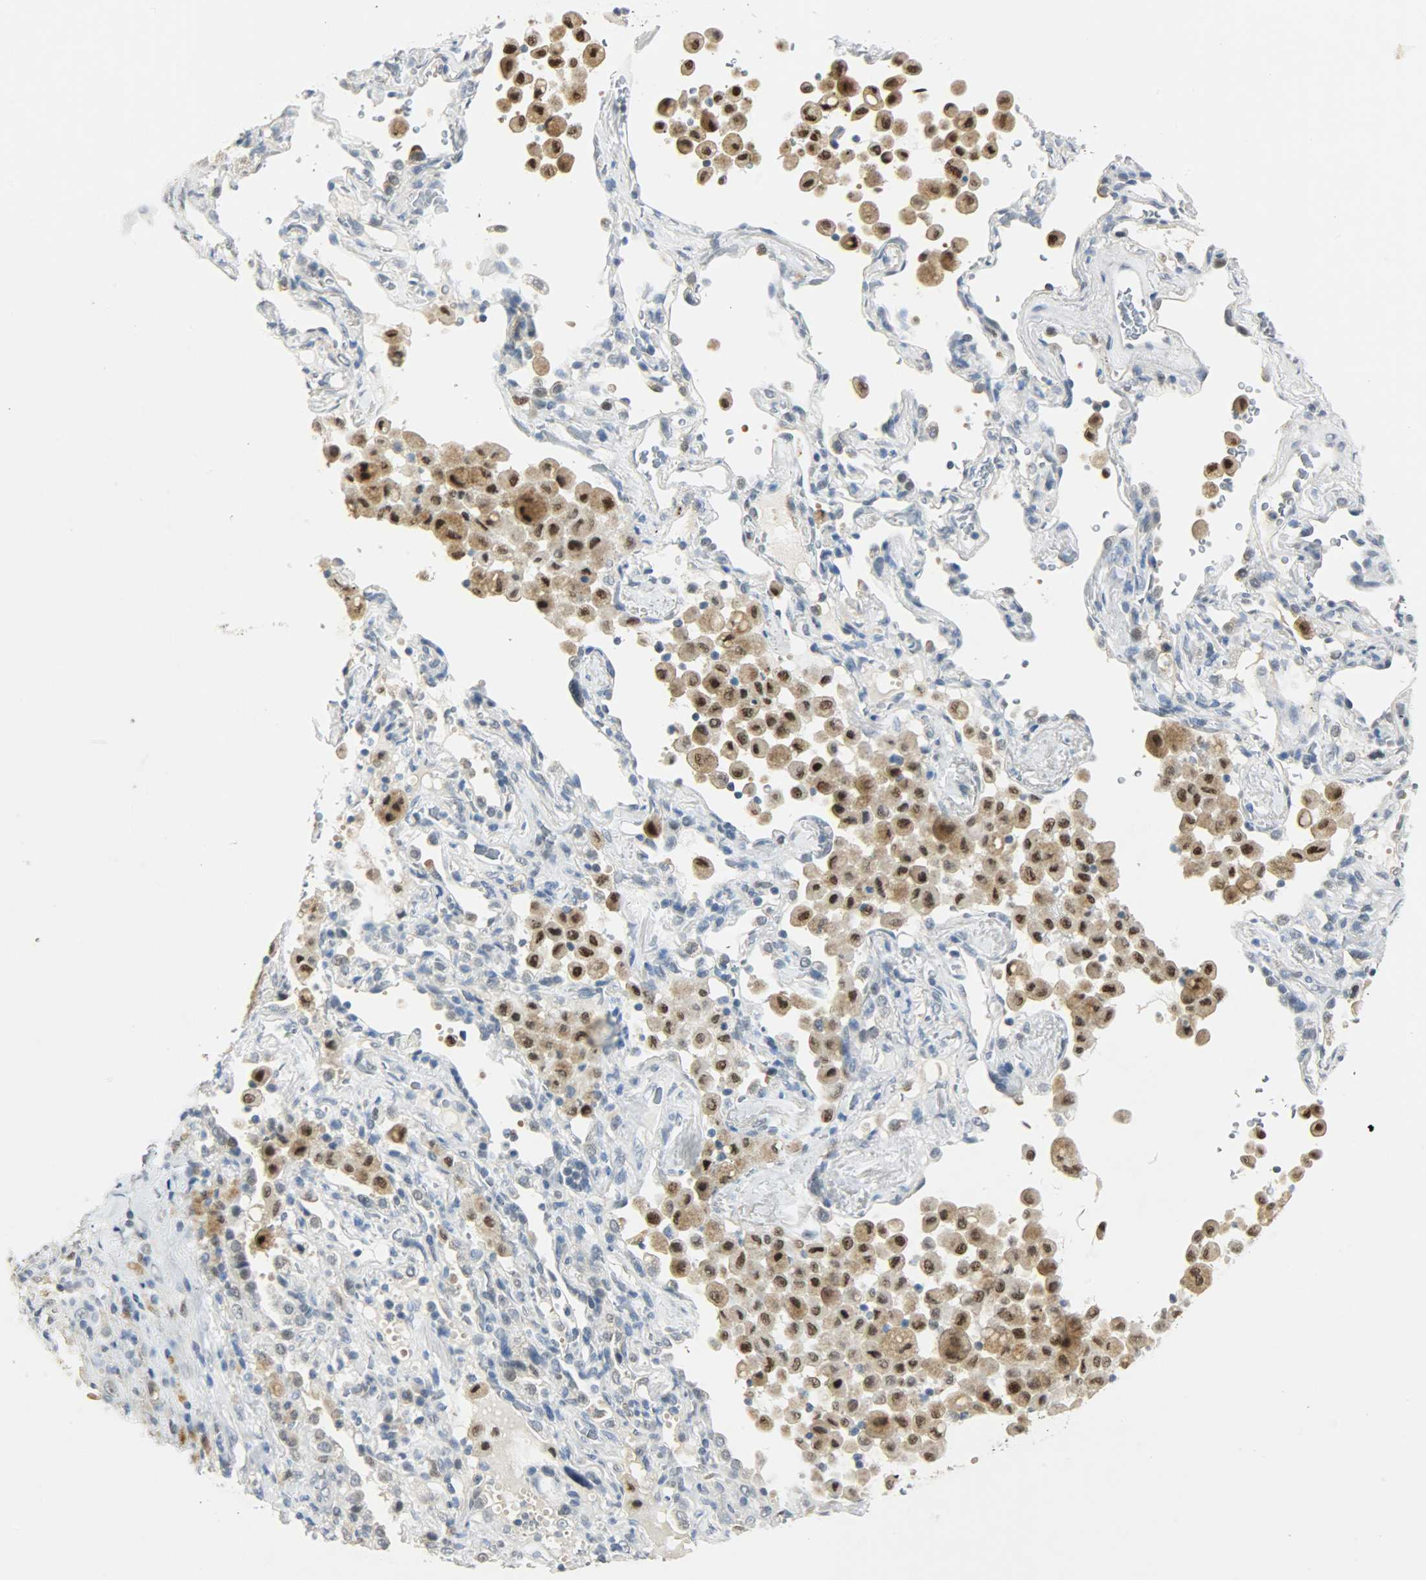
{"staining": {"intensity": "negative", "quantity": "none", "location": "none"}, "tissue": "lung cancer", "cell_type": "Tumor cells", "image_type": "cancer", "snomed": [{"axis": "morphology", "description": "Squamous cell carcinoma, NOS"}, {"axis": "topography", "description": "Lung"}], "caption": "Immunohistochemistry of lung cancer reveals no expression in tumor cells.", "gene": "PPARG", "patient": {"sex": "female", "age": 67}}